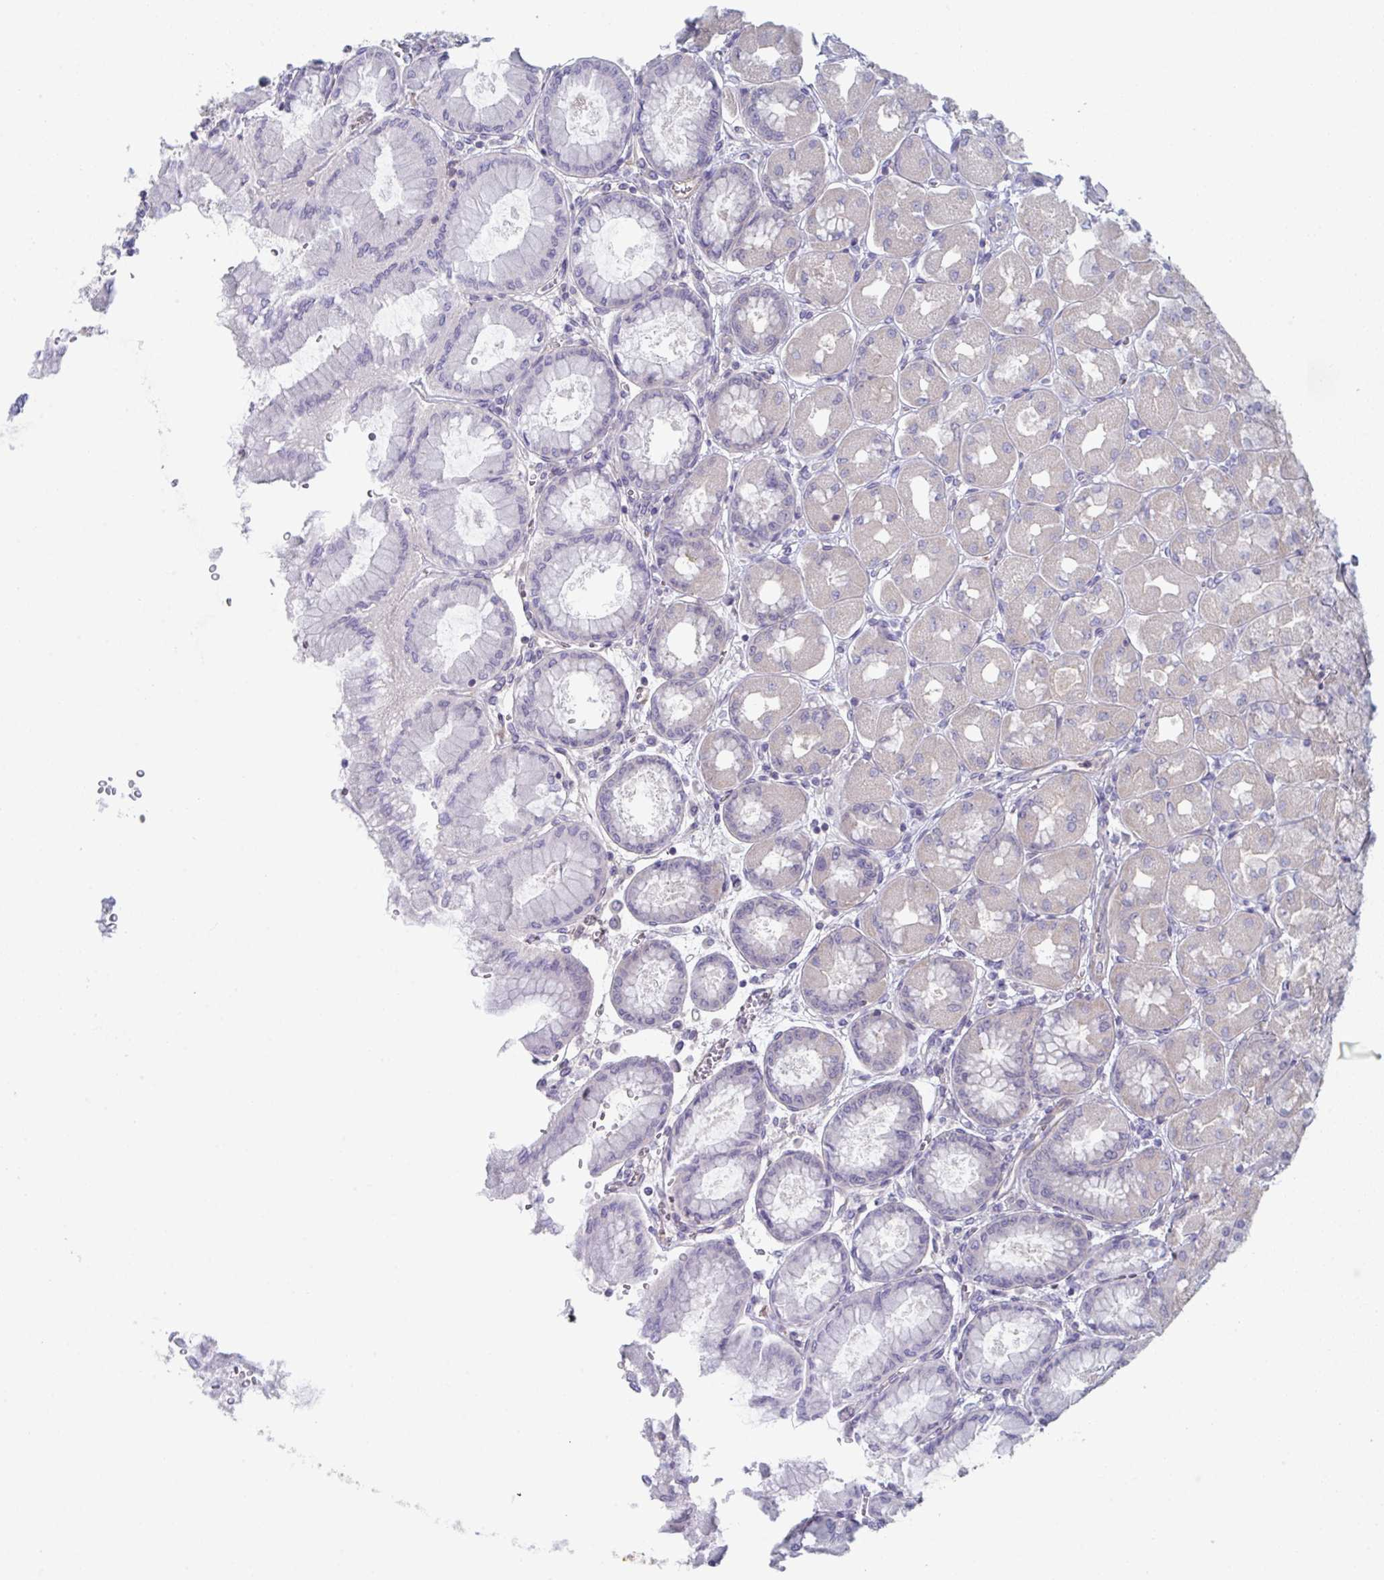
{"staining": {"intensity": "moderate", "quantity": "<25%", "location": "cytoplasmic/membranous"}, "tissue": "stomach", "cell_type": "Glandular cells", "image_type": "normal", "snomed": [{"axis": "morphology", "description": "Normal tissue, NOS"}, {"axis": "topography", "description": "Stomach, upper"}], "caption": "About <25% of glandular cells in unremarkable stomach show moderate cytoplasmic/membranous protein expression as visualized by brown immunohistochemical staining.", "gene": "STK26", "patient": {"sex": "female", "age": 56}}